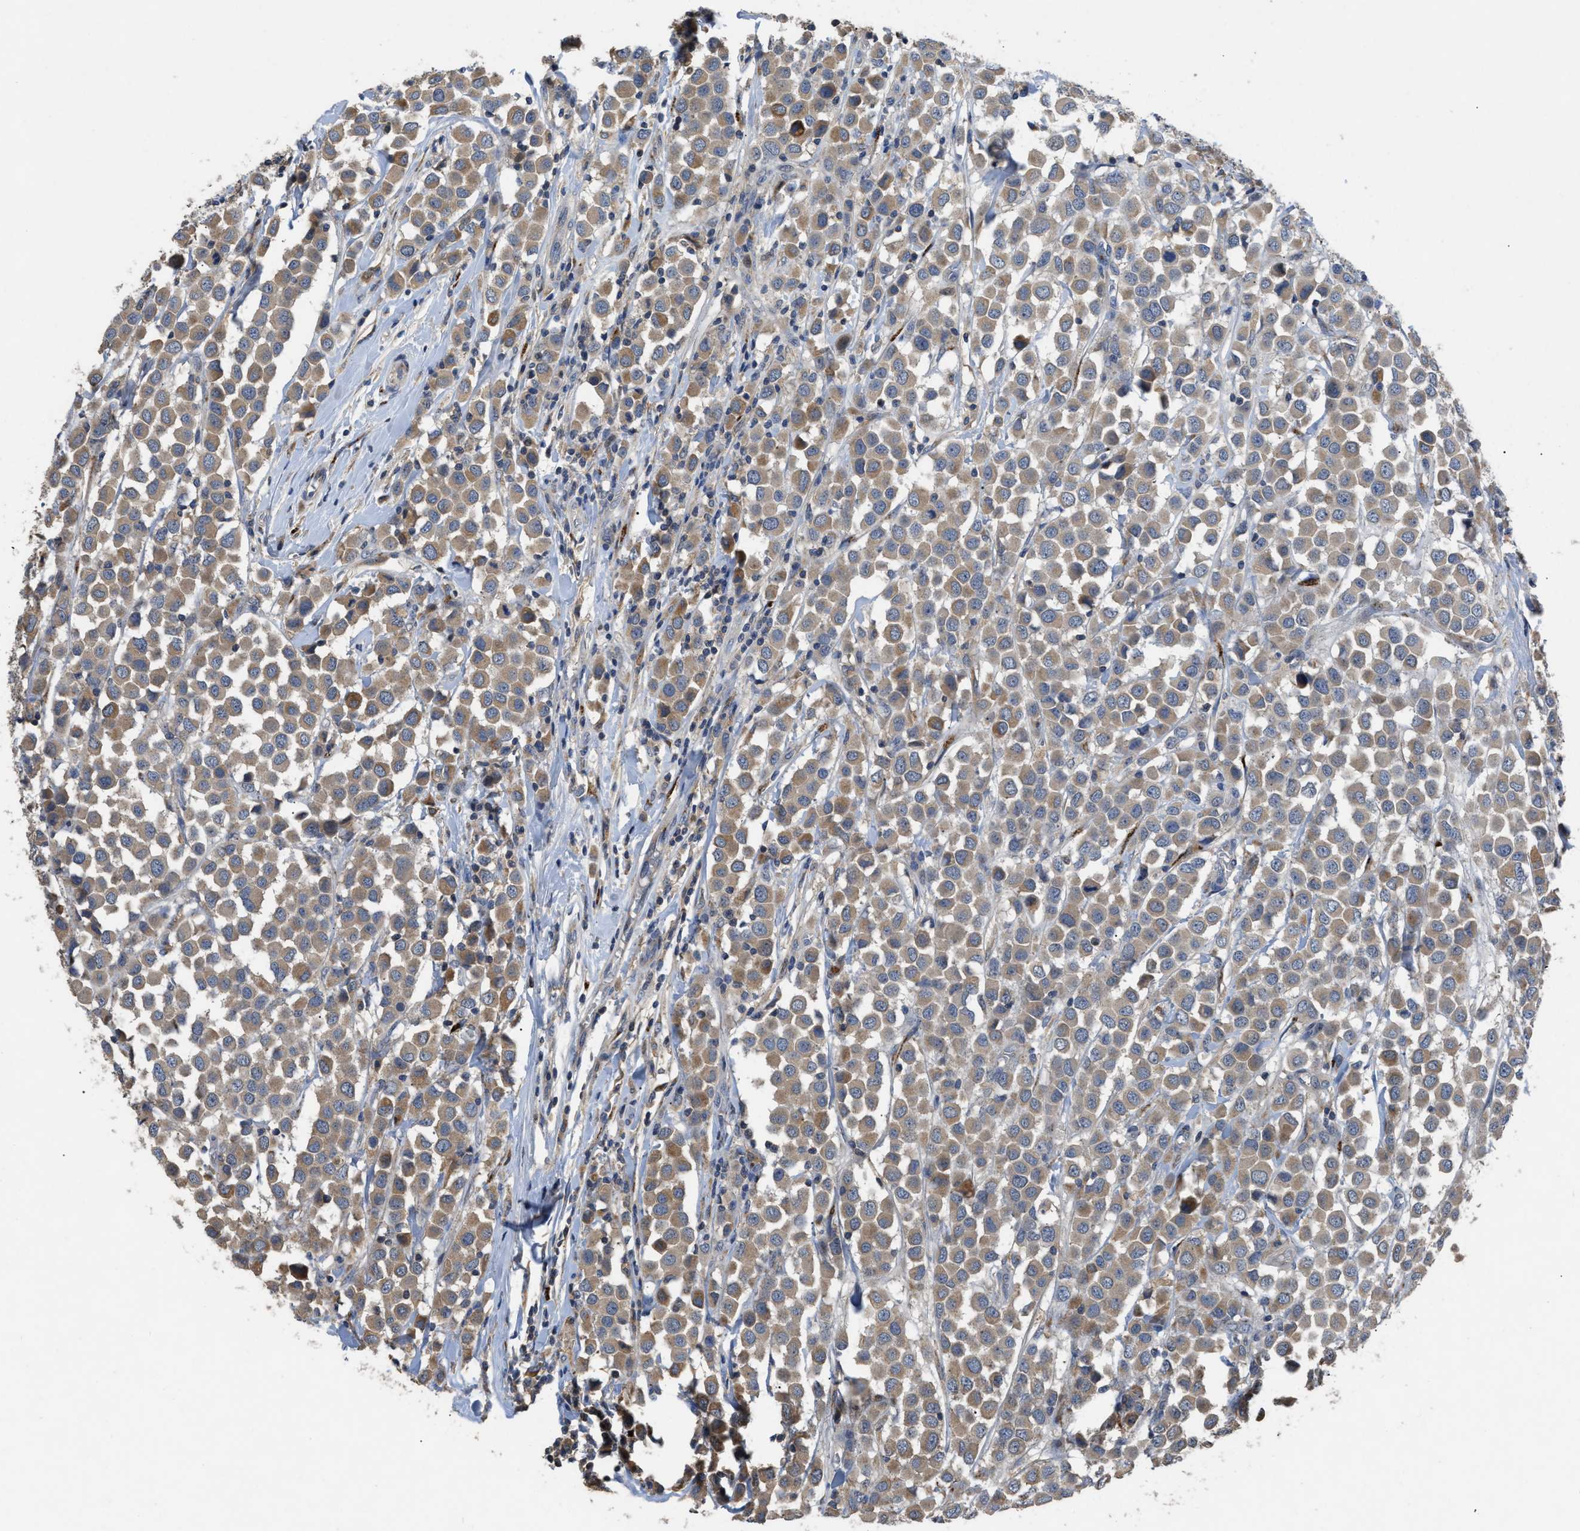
{"staining": {"intensity": "moderate", "quantity": ">75%", "location": "cytoplasmic/membranous"}, "tissue": "breast cancer", "cell_type": "Tumor cells", "image_type": "cancer", "snomed": [{"axis": "morphology", "description": "Duct carcinoma"}, {"axis": "topography", "description": "Breast"}], "caption": "Immunohistochemistry (DAB (3,3'-diaminobenzidine)) staining of human breast cancer (intraductal carcinoma) displays moderate cytoplasmic/membranous protein staining in about >75% of tumor cells.", "gene": "SIK2", "patient": {"sex": "female", "age": 61}}